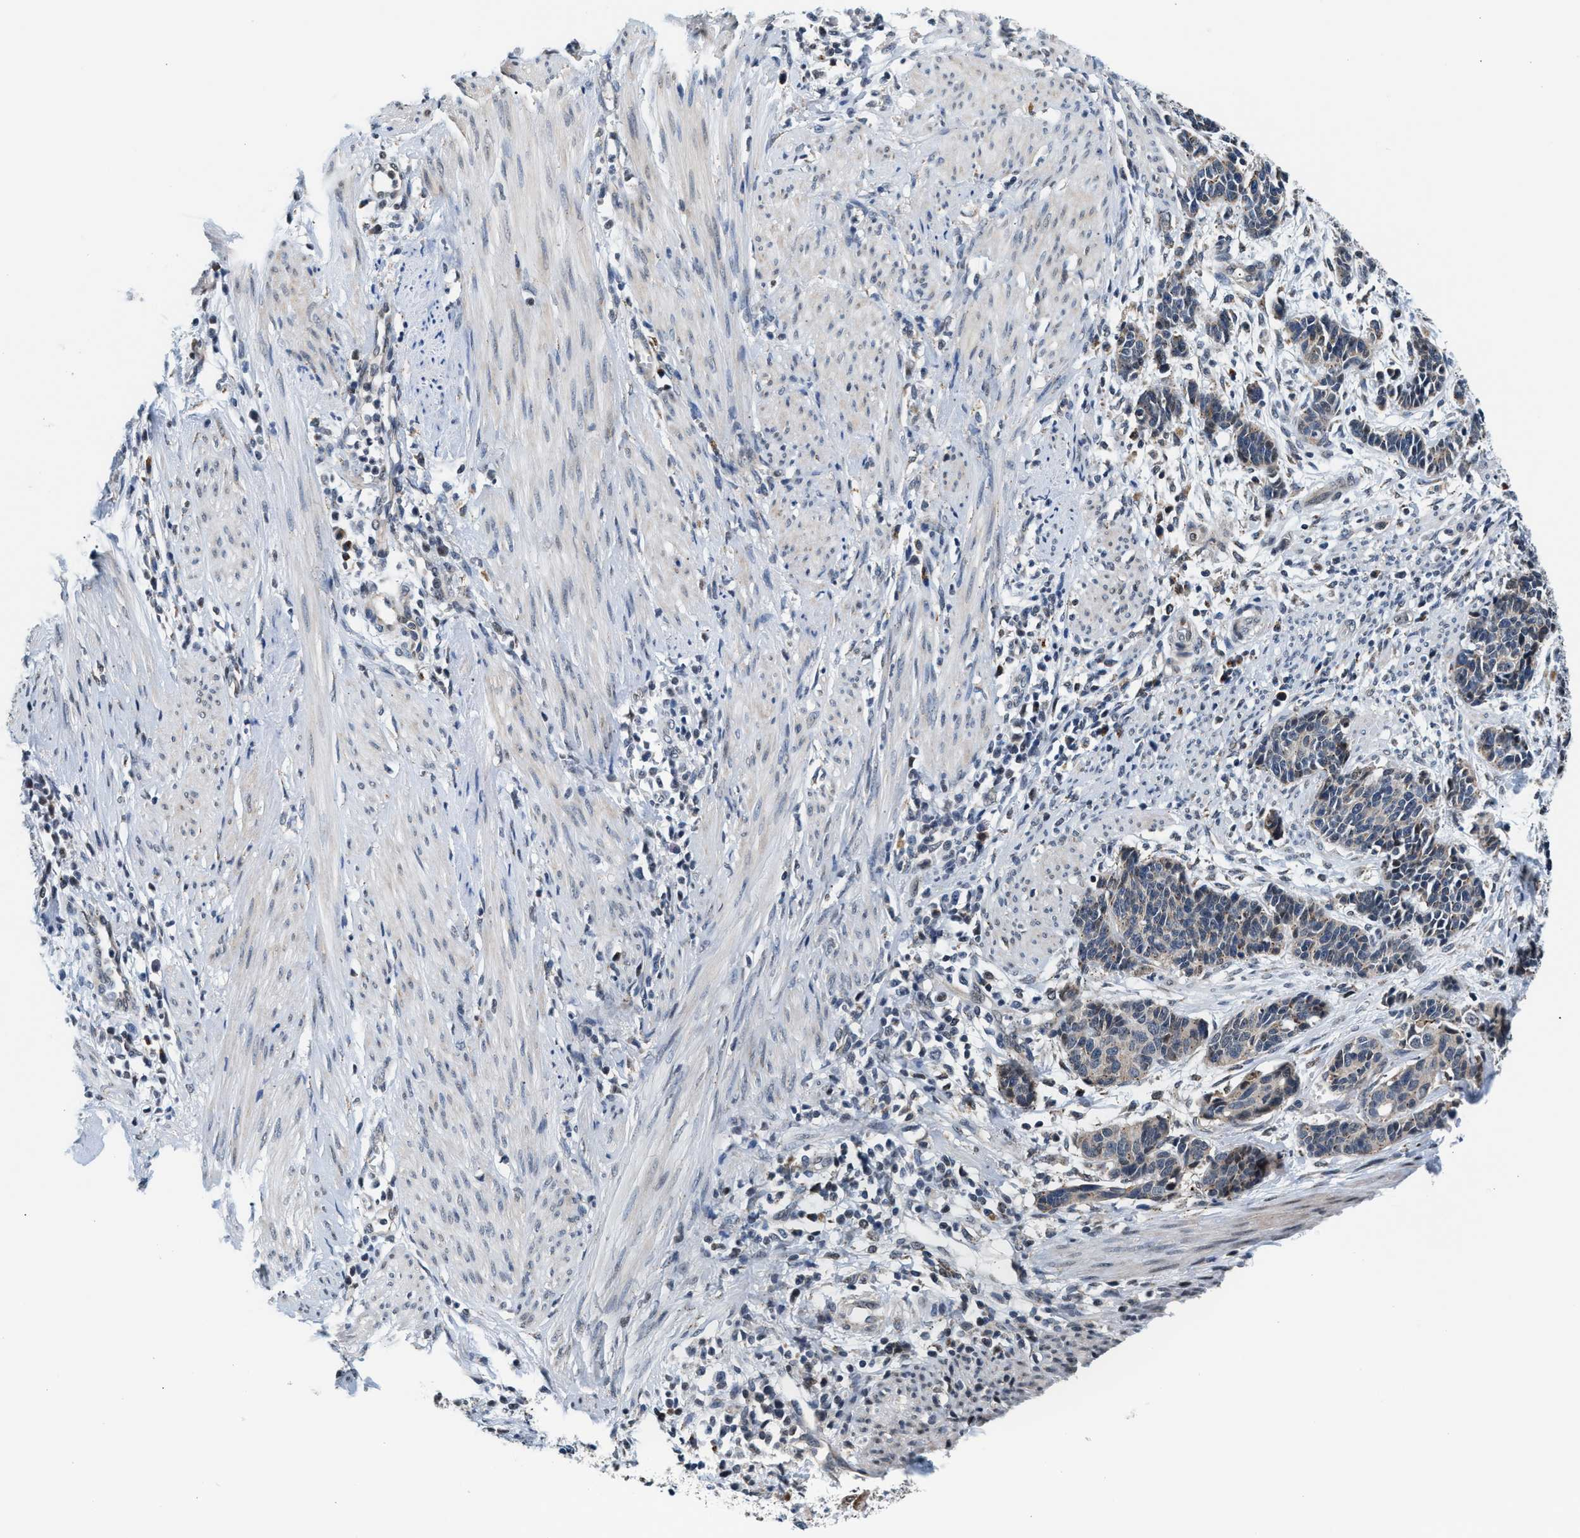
{"staining": {"intensity": "weak", "quantity": "<25%", "location": "cytoplasmic/membranous"}, "tissue": "cervical cancer", "cell_type": "Tumor cells", "image_type": "cancer", "snomed": [{"axis": "morphology", "description": "Squamous cell carcinoma, NOS"}, {"axis": "topography", "description": "Cervix"}], "caption": "Squamous cell carcinoma (cervical) was stained to show a protein in brown. There is no significant positivity in tumor cells.", "gene": "KCNMB2", "patient": {"sex": "female", "age": 35}}